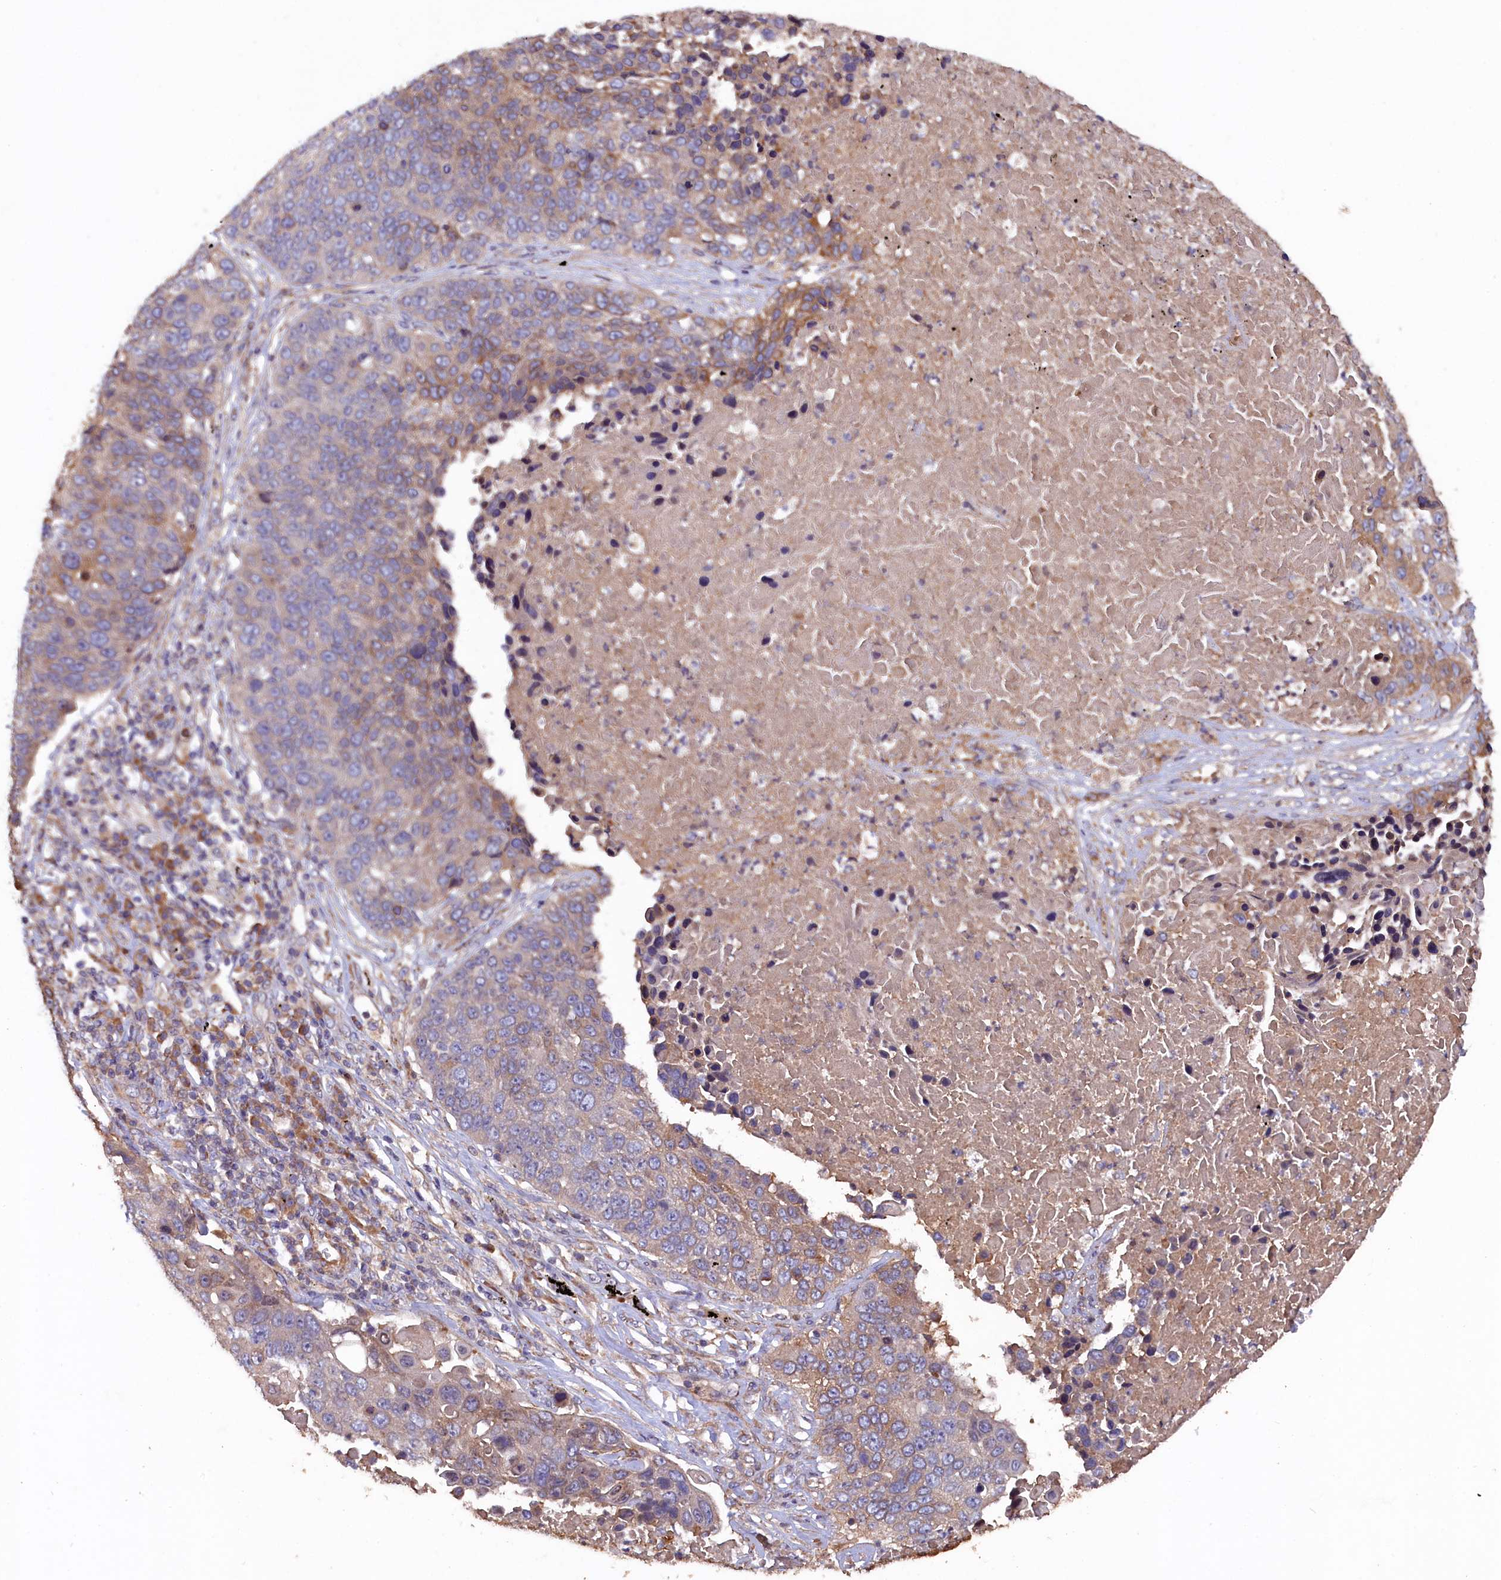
{"staining": {"intensity": "weak", "quantity": "25%-75%", "location": "cytoplasmic/membranous"}, "tissue": "lung cancer", "cell_type": "Tumor cells", "image_type": "cancer", "snomed": [{"axis": "morphology", "description": "Squamous cell carcinoma, NOS"}, {"axis": "topography", "description": "Lung"}], "caption": "Human lung cancer (squamous cell carcinoma) stained with a brown dye shows weak cytoplasmic/membranous positive positivity in about 25%-75% of tumor cells.", "gene": "GREB1L", "patient": {"sex": "male", "age": 66}}